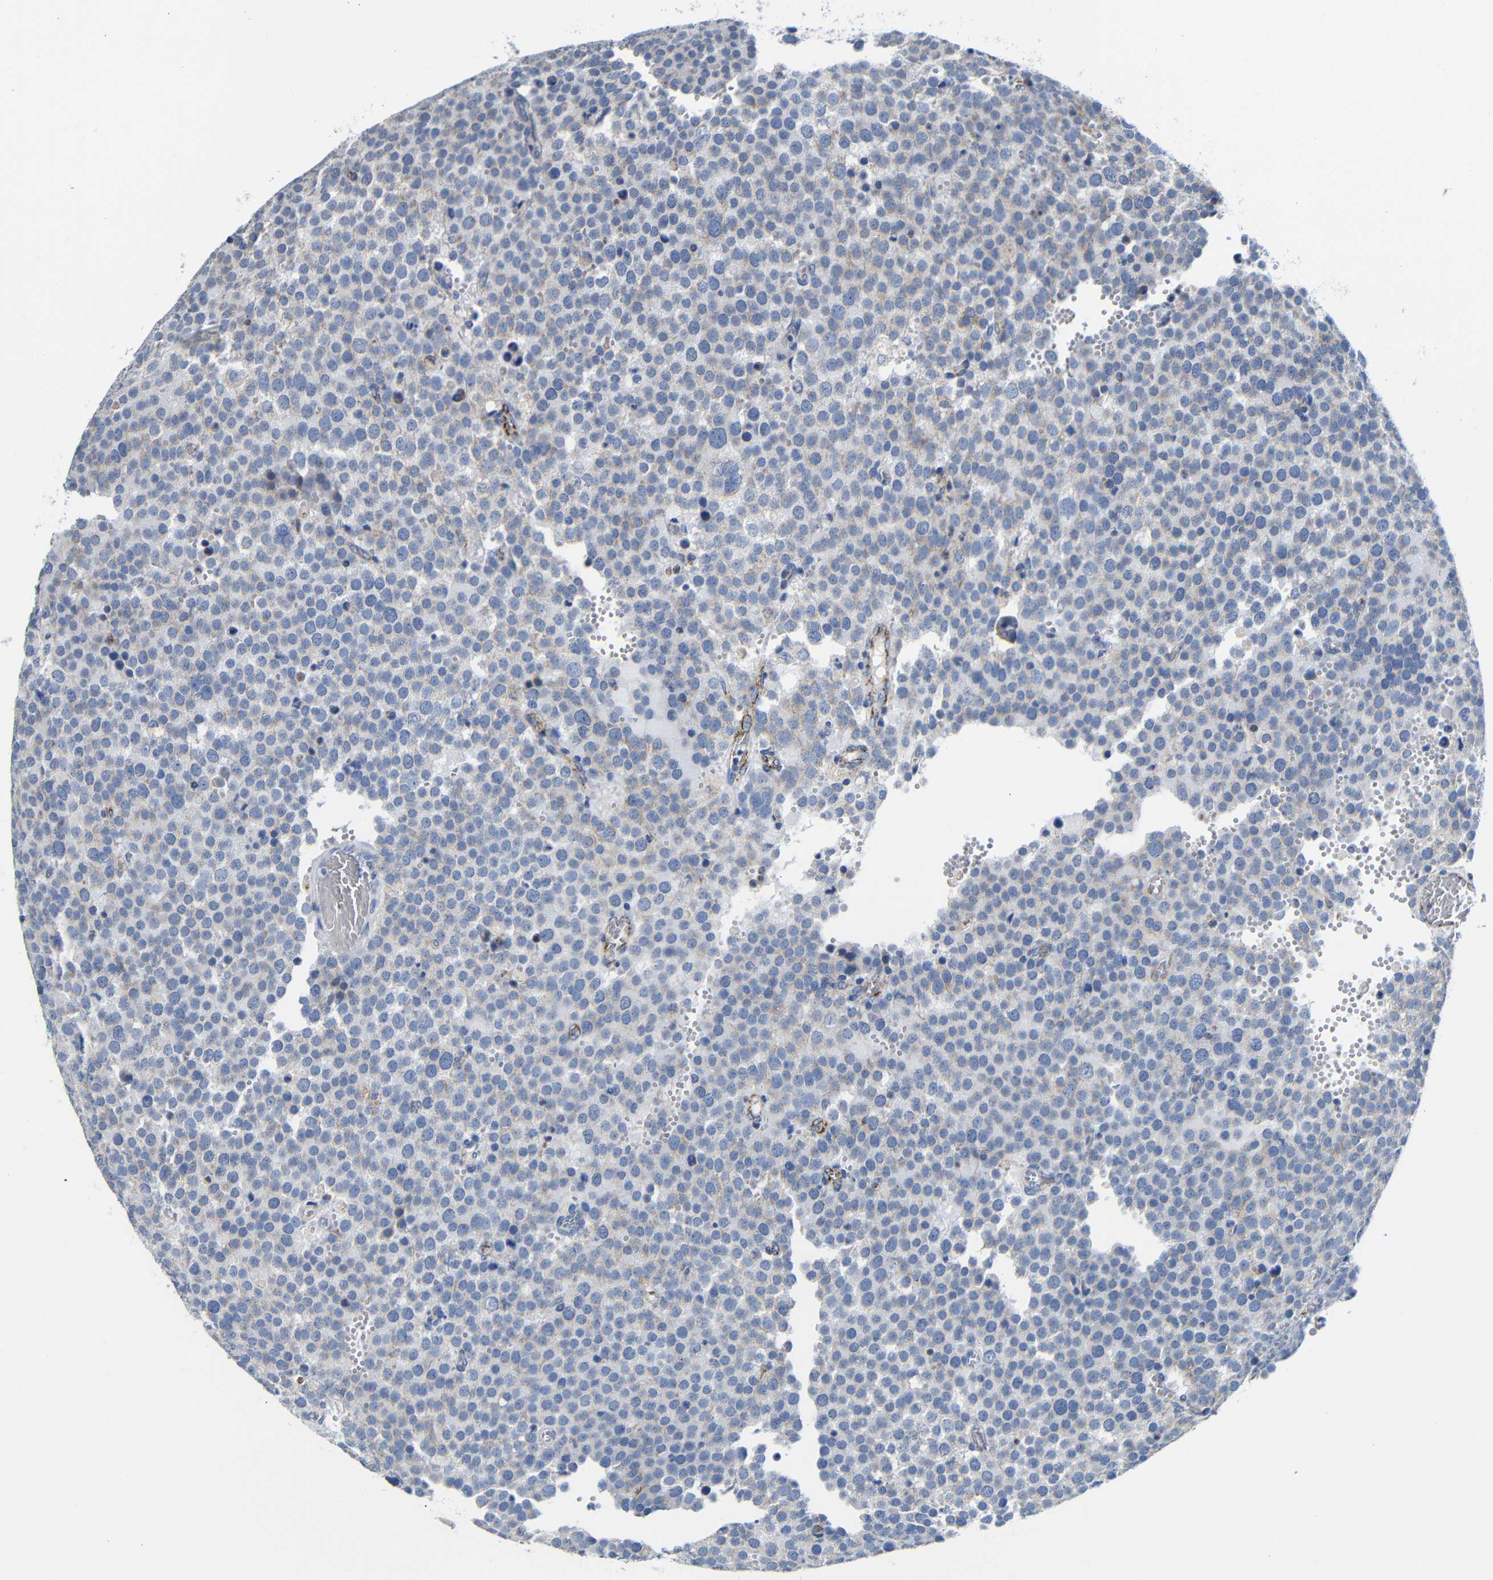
{"staining": {"intensity": "weak", "quantity": "<25%", "location": "cytoplasmic/membranous"}, "tissue": "testis cancer", "cell_type": "Tumor cells", "image_type": "cancer", "snomed": [{"axis": "morphology", "description": "Normal tissue, NOS"}, {"axis": "morphology", "description": "Seminoma, NOS"}, {"axis": "topography", "description": "Testis"}], "caption": "Immunohistochemistry photomicrograph of testis cancer stained for a protein (brown), which displays no expression in tumor cells. The staining was performed using DAB to visualize the protein expression in brown, while the nuclei were stained in blue with hematoxylin (Magnification: 20x).", "gene": "MAOA", "patient": {"sex": "male", "age": 71}}